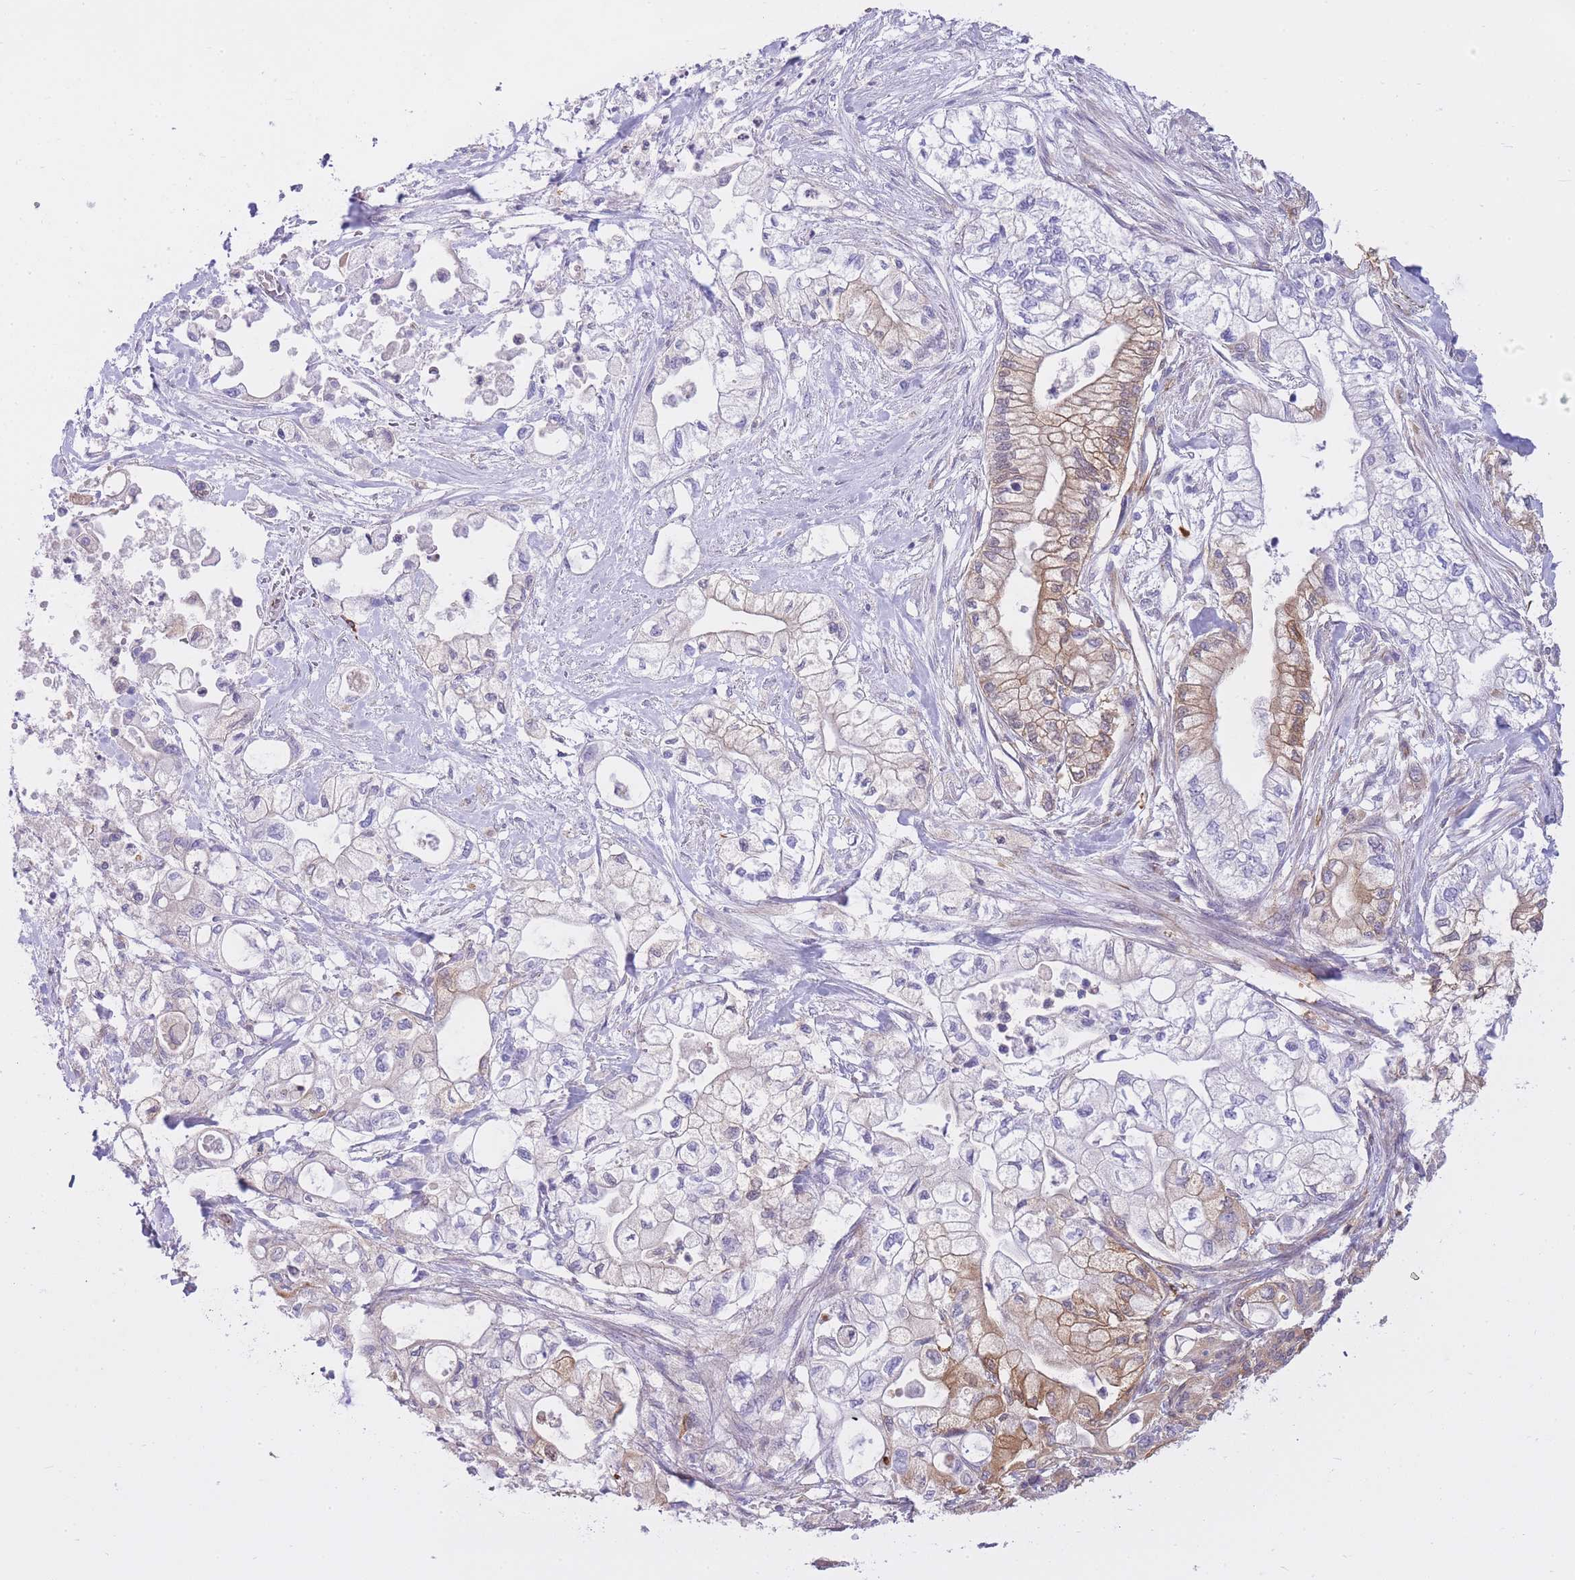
{"staining": {"intensity": "moderate", "quantity": "<25%", "location": "cytoplasmic/membranous"}, "tissue": "pancreatic cancer", "cell_type": "Tumor cells", "image_type": "cancer", "snomed": [{"axis": "morphology", "description": "Adenocarcinoma, NOS"}, {"axis": "topography", "description": "Pancreas"}], "caption": "An image of pancreatic cancer (adenocarcinoma) stained for a protein displays moderate cytoplasmic/membranous brown staining in tumor cells.", "gene": "ECPAS", "patient": {"sex": "male", "age": 79}}